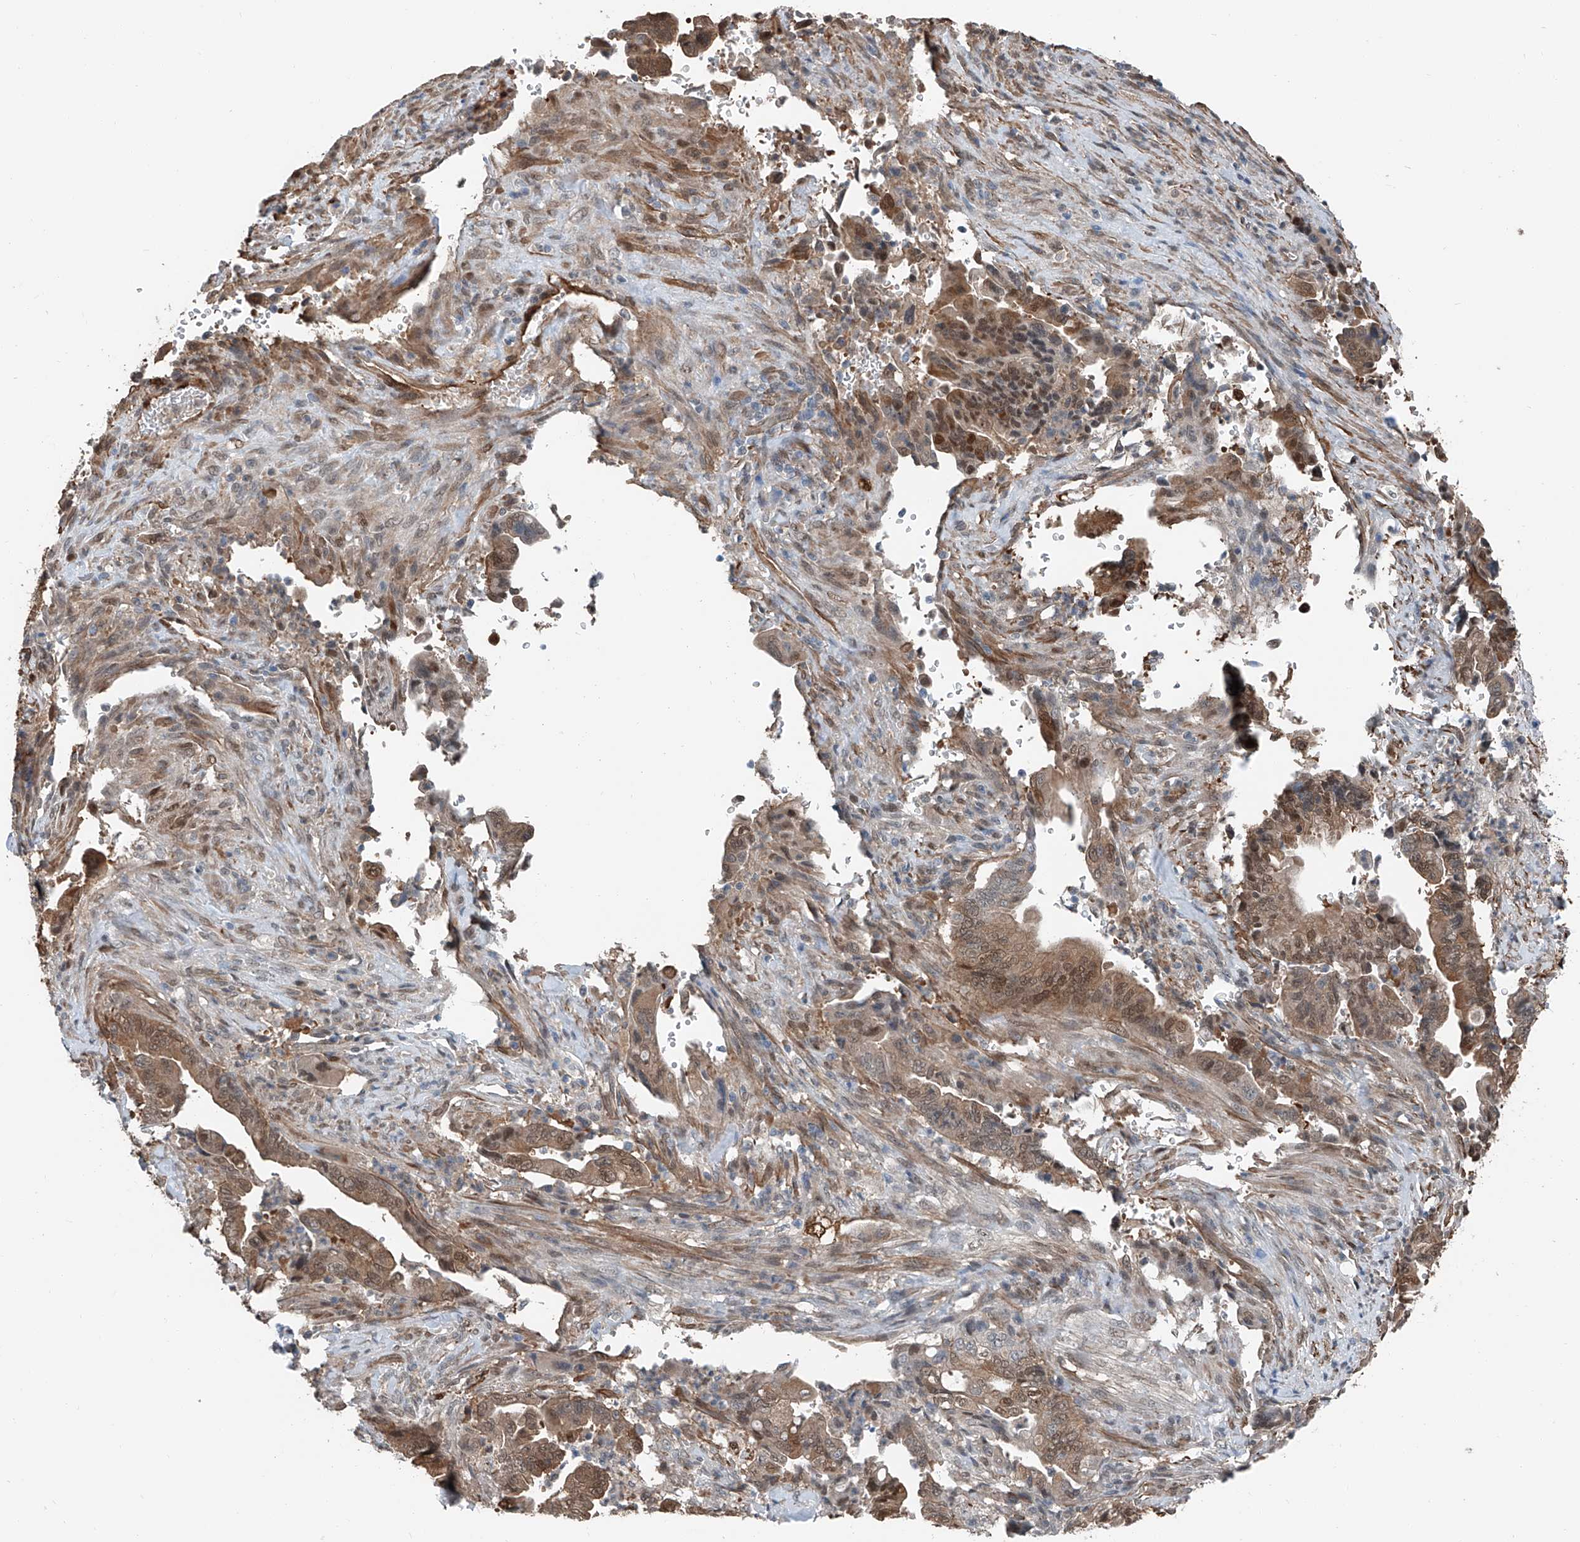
{"staining": {"intensity": "moderate", "quantity": ">75%", "location": "cytoplasmic/membranous,nuclear"}, "tissue": "pancreatic cancer", "cell_type": "Tumor cells", "image_type": "cancer", "snomed": [{"axis": "morphology", "description": "Adenocarcinoma, NOS"}, {"axis": "topography", "description": "Pancreas"}], "caption": "Pancreatic adenocarcinoma stained for a protein exhibits moderate cytoplasmic/membranous and nuclear positivity in tumor cells.", "gene": "HSPA6", "patient": {"sex": "male", "age": 70}}